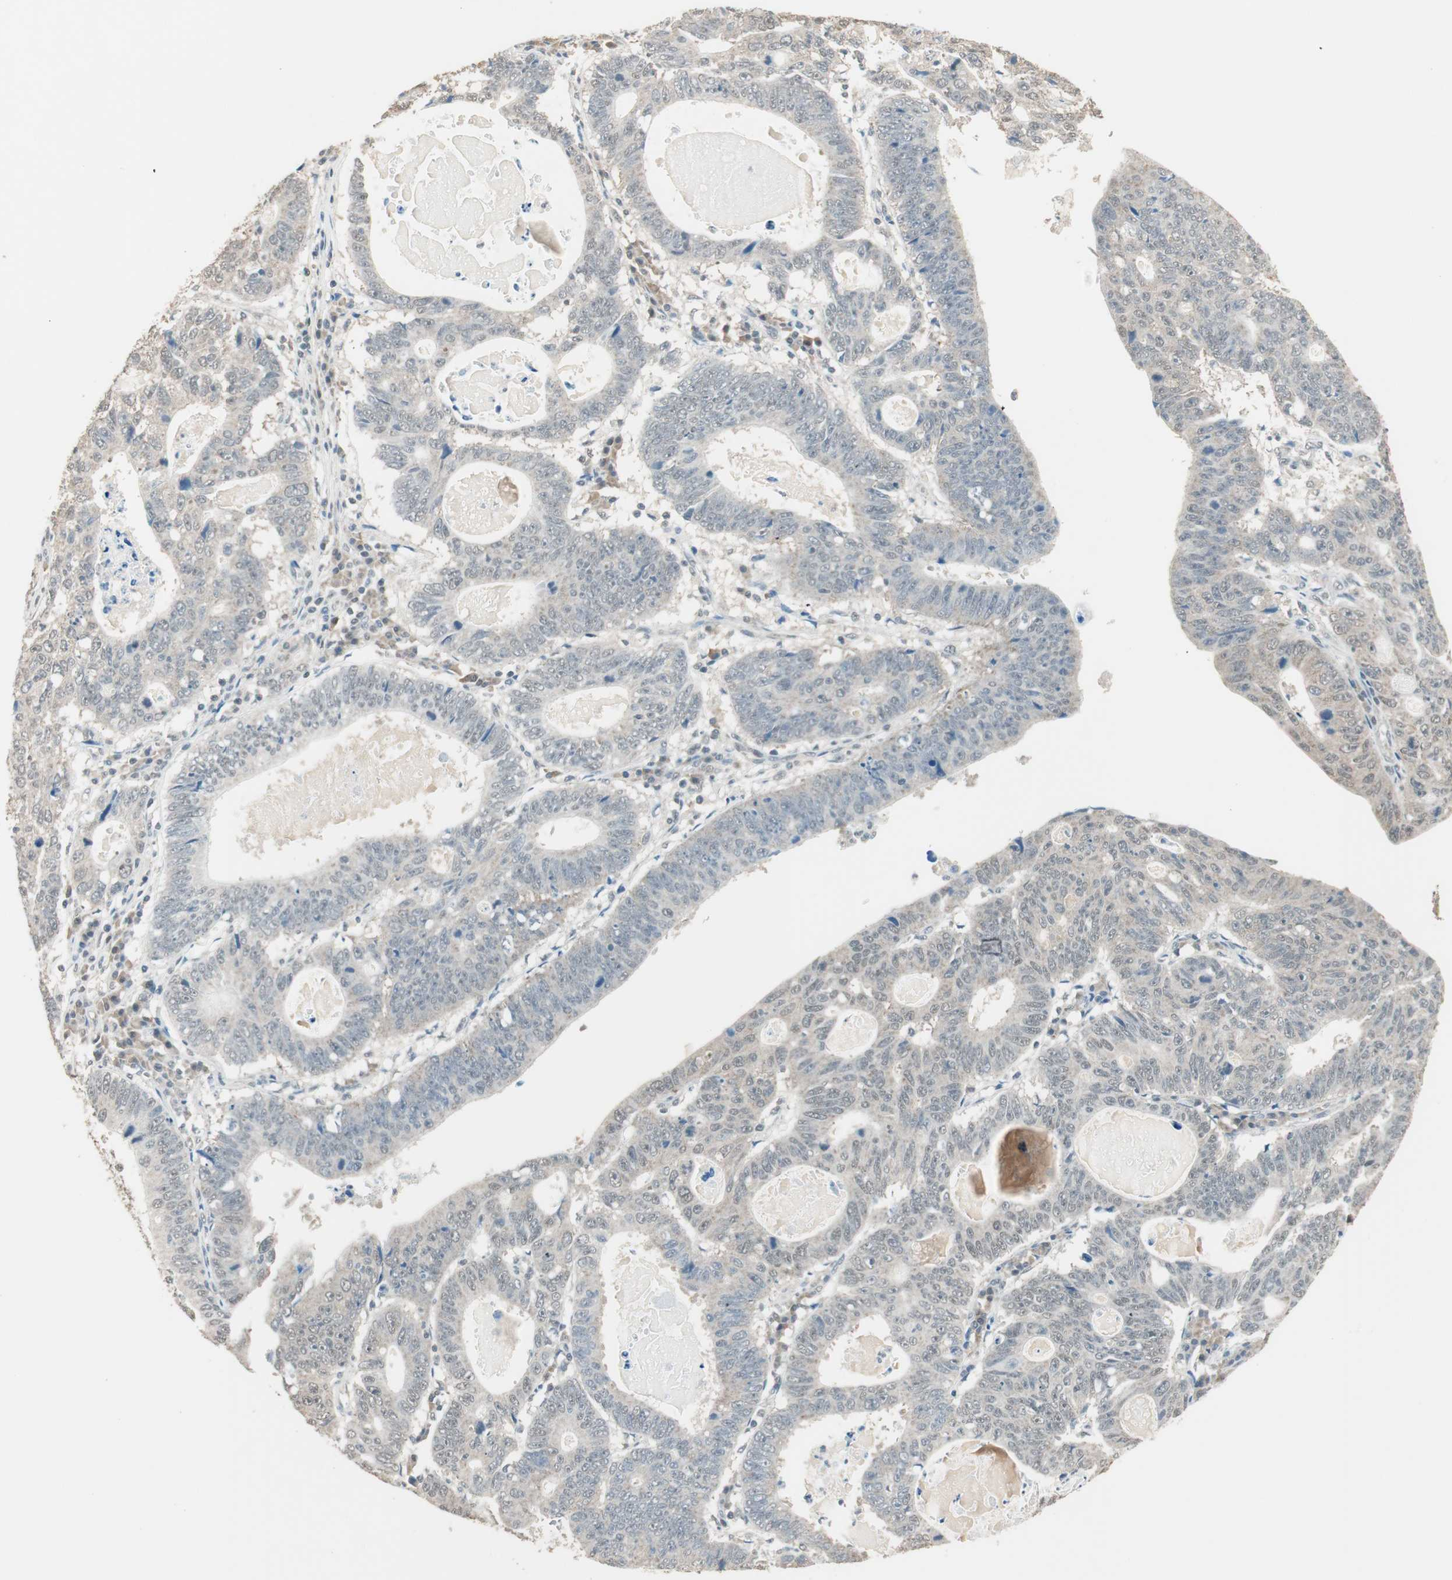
{"staining": {"intensity": "weak", "quantity": "<25%", "location": "cytoplasmic/membranous,nuclear"}, "tissue": "stomach cancer", "cell_type": "Tumor cells", "image_type": "cancer", "snomed": [{"axis": "morphology", "description": "Adenocarcinoma, NOS"}, {"axis": "topography", "description": "Stomach"}], "caption": "Tumor cells show no significant staining in stomach cancer (adenocarcinoma). (Immunohistochemistry (ihc), brightfield microscopy, high magnification).", "gene": "USP5", "patient": {"sex": "male", "age": 59}}